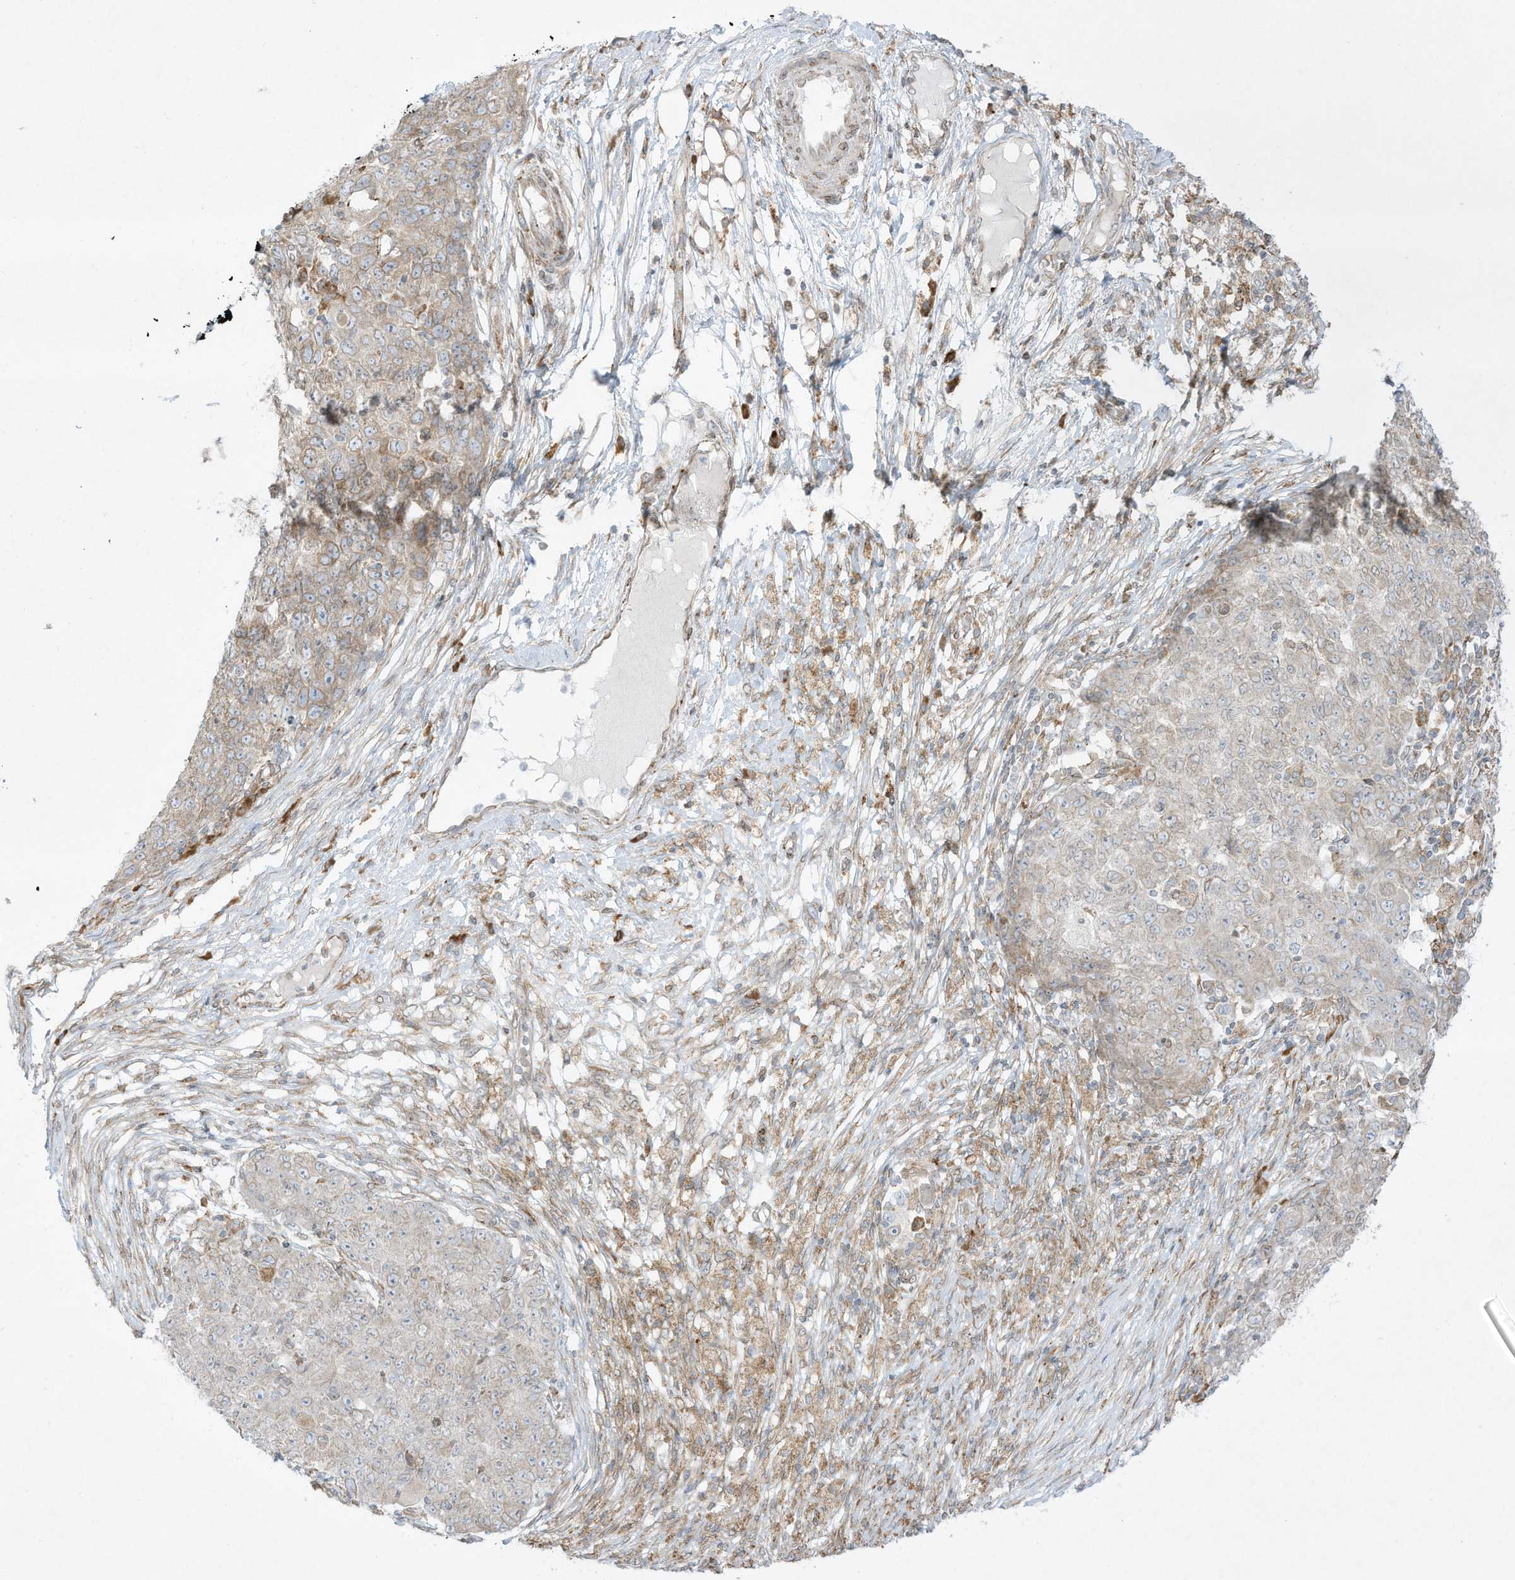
{"staining": {"intensity": "negative", "quantity": "none", "location": "none"}, "tissue": "ovarian cancer", "cell_type": "Tumor cells", "image_type": "cancer", "snomed": [{"axis": "morphology", "description": "Carcinoma, endometroid"}, {"axis": "topography", "description": "Ovary"}], "caption": "An immunohistochemistry (IHC) photomicrograph of ovarian cancer is shown. There is no staining in tumor cells of ovarian cancer.", "gene": "PTK6", "patient": {"sex": "female", "age": 42}}